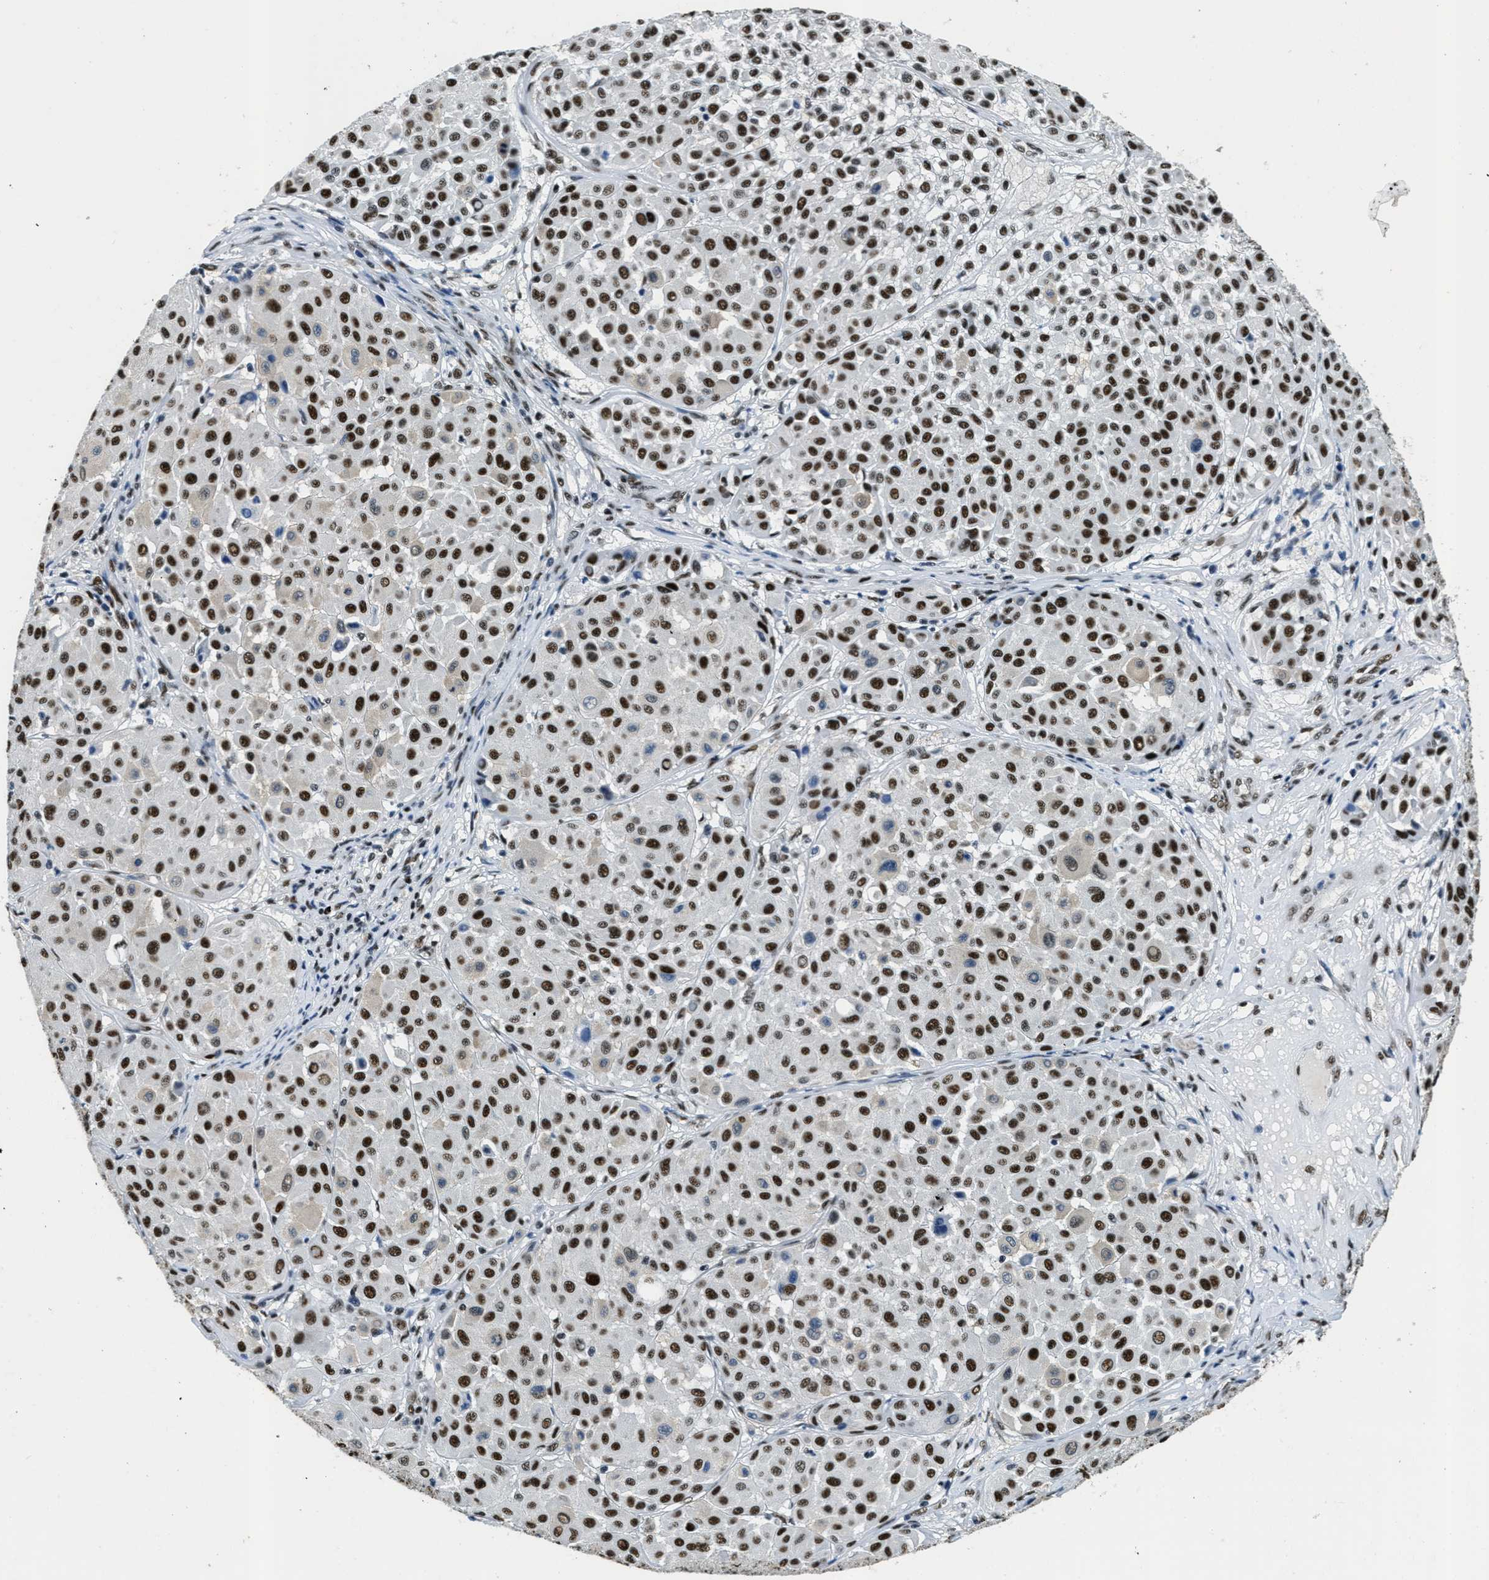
{"staining": {"intensity": "strong", "quantity": ">75%", "location": "nuclear"}, "tissue": "melanoma", "cell_type": "Tumor cells", "image_type": "cancer", "snomed": [{"axis": "morphology", "description": "Malignant melanoma, Metastatic site"}, {"axis": "topography", "description": "Soft tissue"}], "caption": "Immunohistochemistry (IHC) histopathology image of neoplastic tissue: human malignant melanoma (metastatic site) stained using immunohistochemistry reveals high levels of strong protein expression localized specifically in the nuclear of tumor cells, appearing as a nuclear brown color.", "gene": "SSB", "patient": {"sex": "male", "age": 41}}